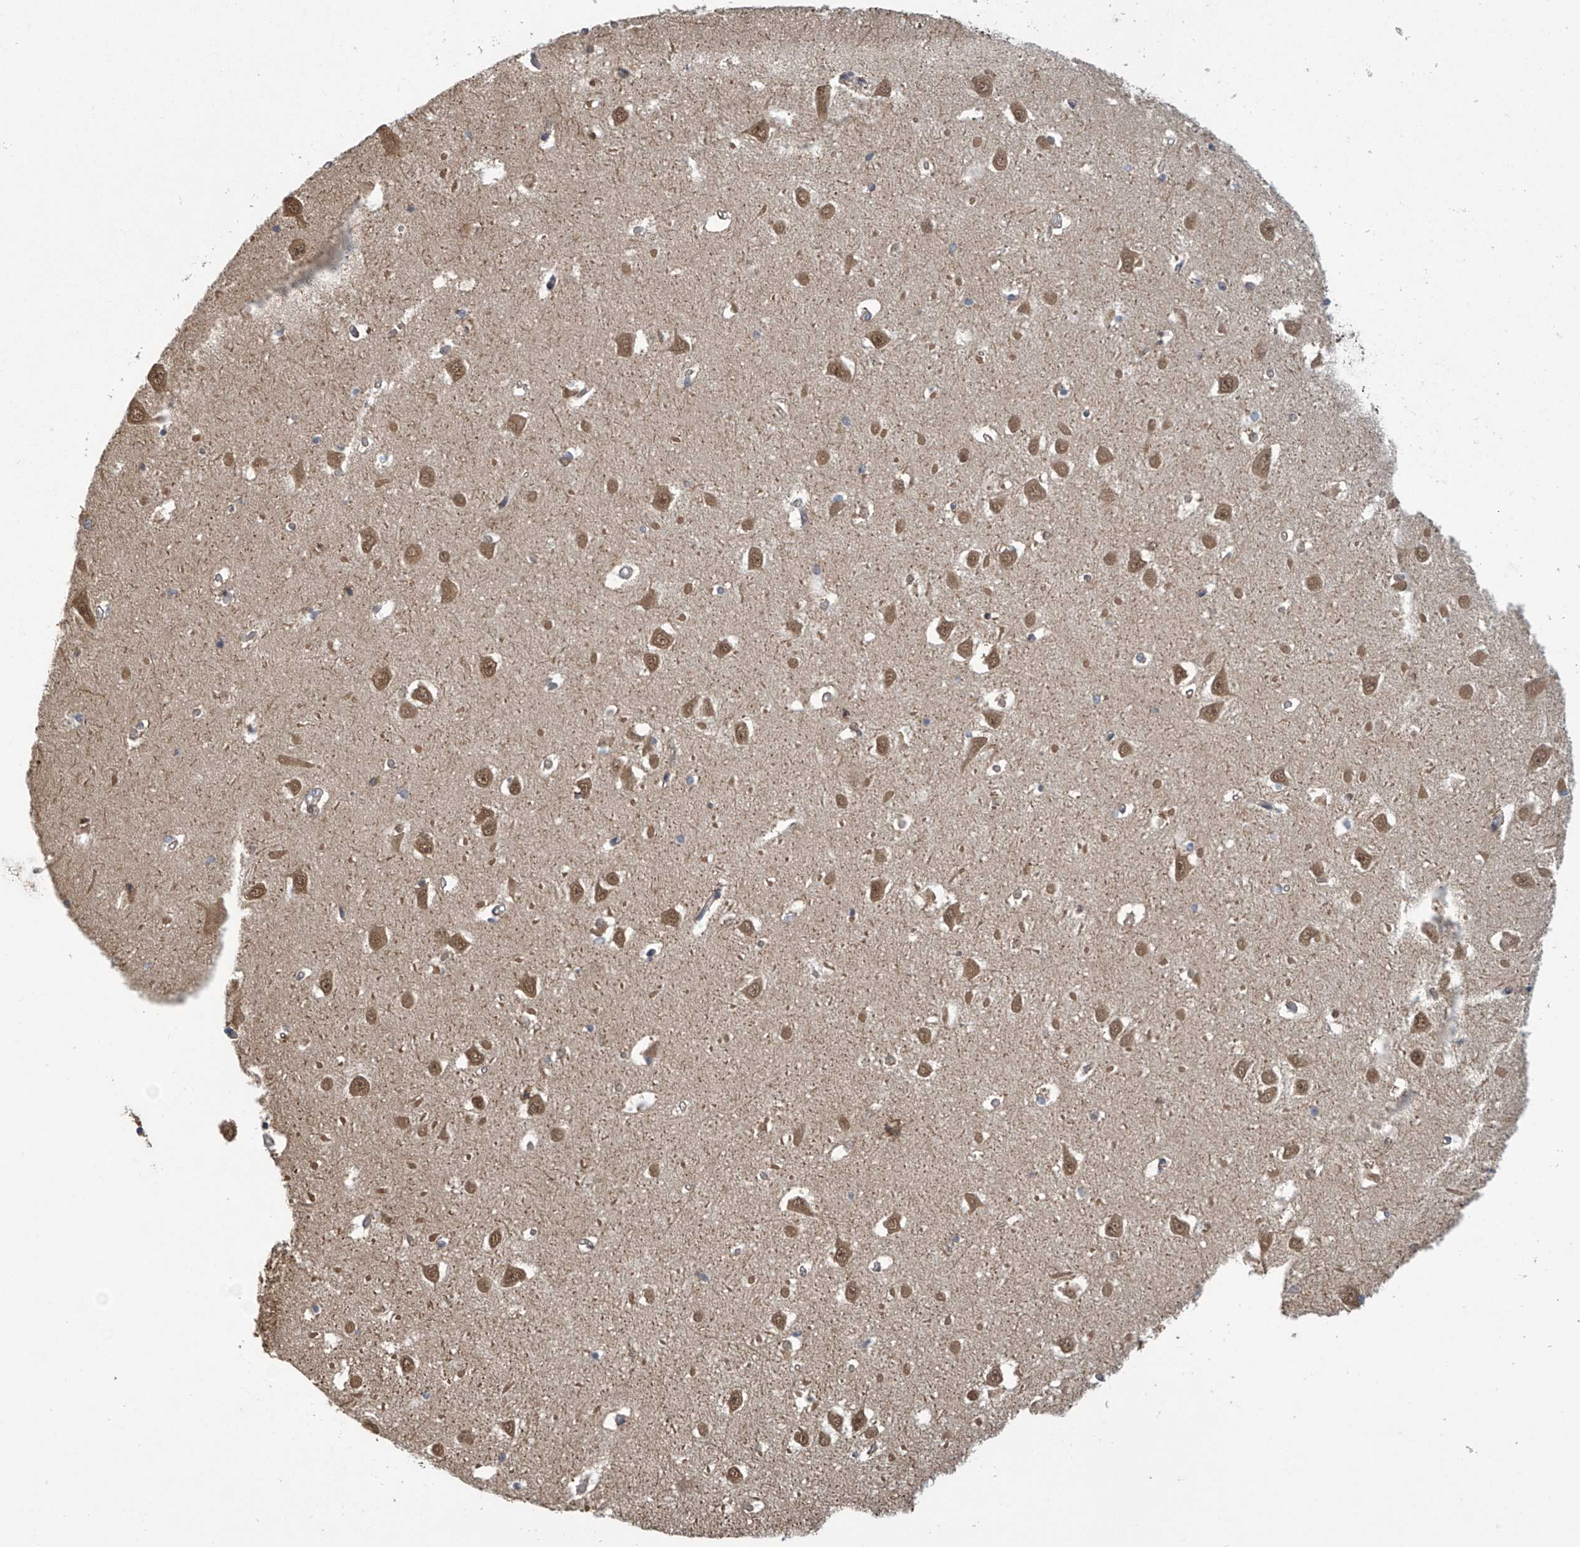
{"staining": {"intensity": "moderate", "quantity": "25%-75%", "location": "cytoplasmic/membranous"}, "tissue": "hippocampus", "cell_type": "Glial cells", "image_type": "normal", "snomed": [{"axis": "morphology", "description": "Normal tissue, NOS"}, {"axis": "topography", "description": "Hippocampus"}], "caption": "Human hippocampus stained with a brown dye demonstrates moderate cytoplasmic/membranous positive expression in about 25%-75% of glial cells.", "gene": "ABHD13", "patient": {"sex": "male", "age": 70}}